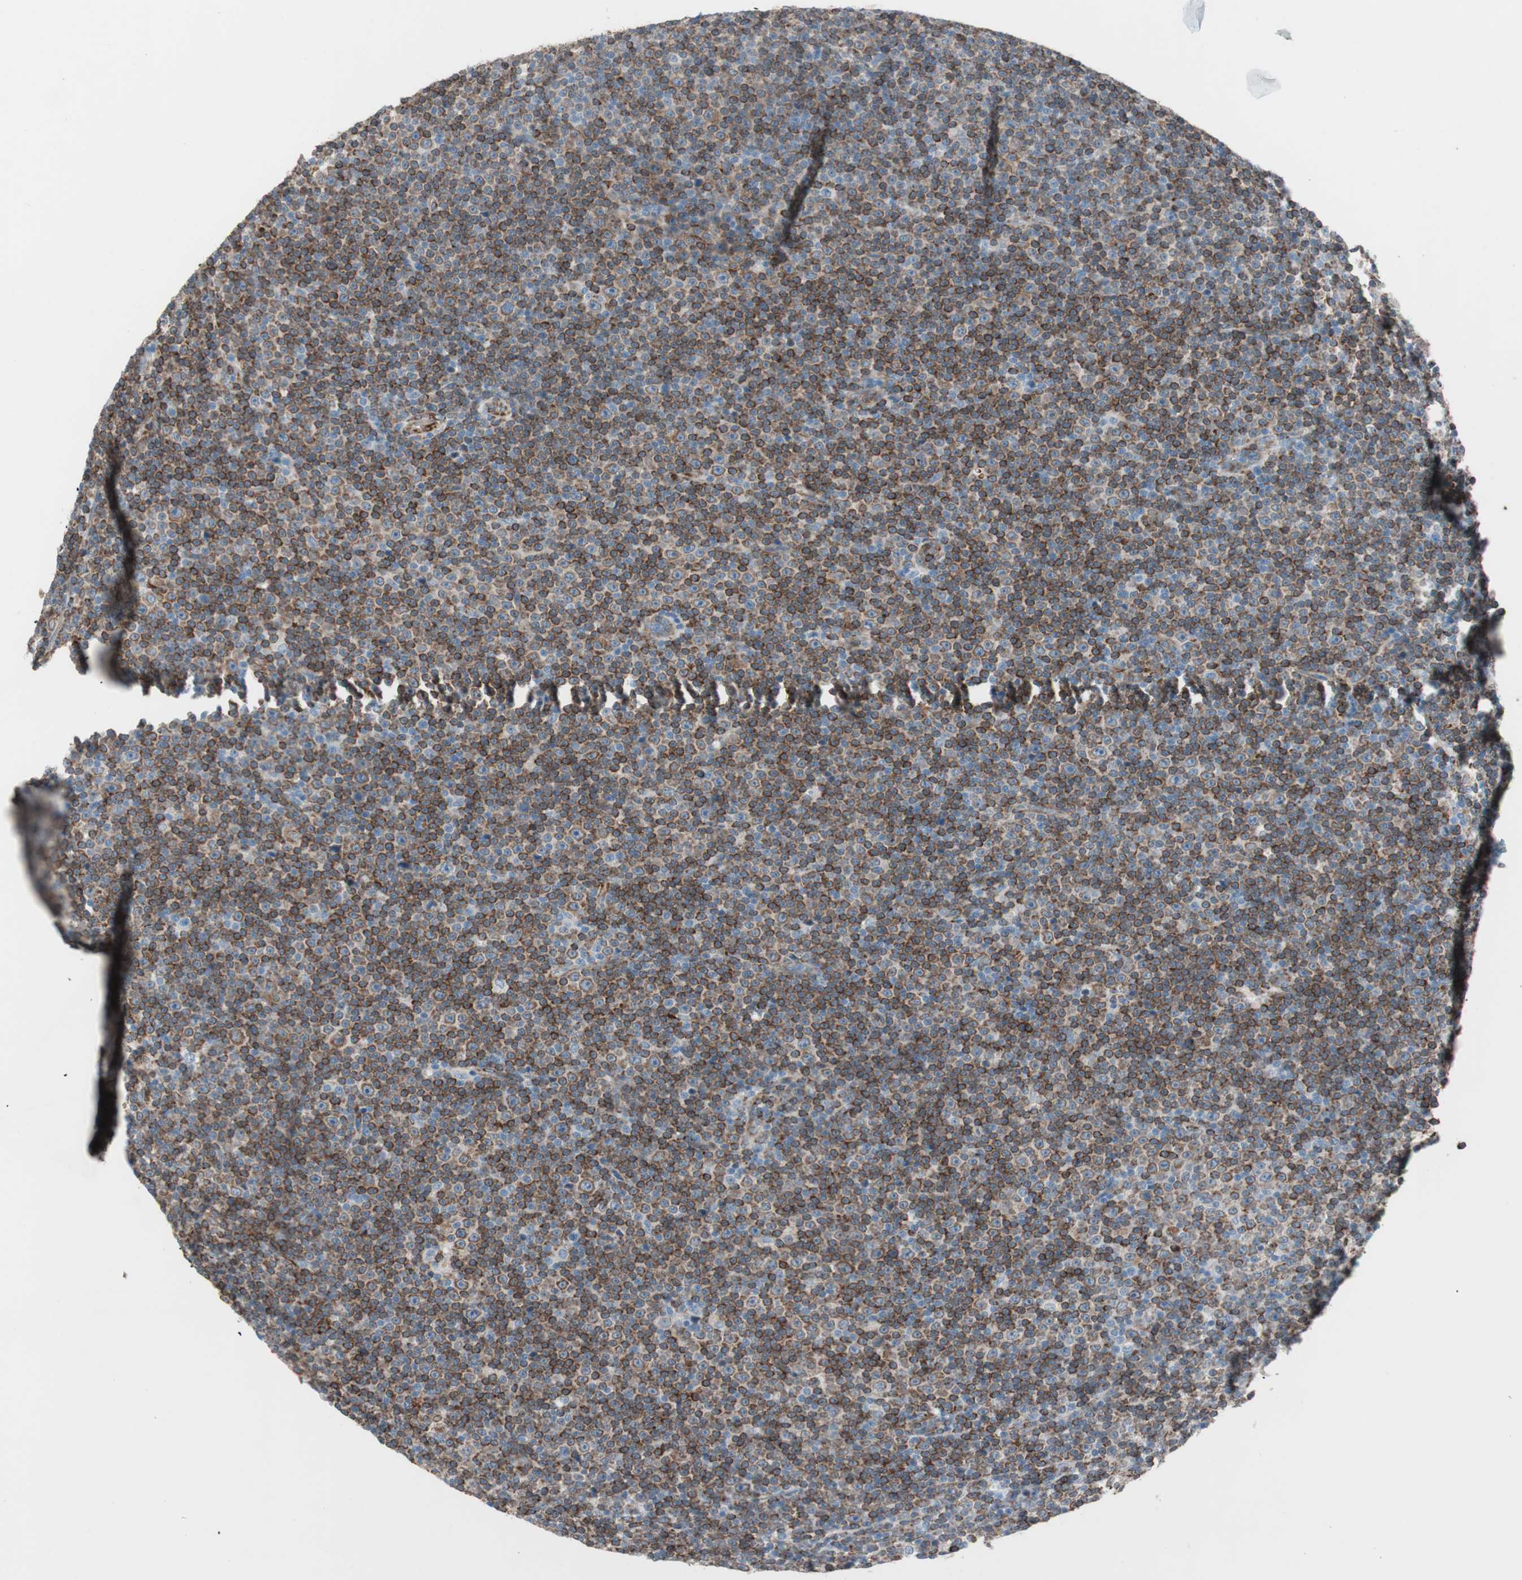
{"staining": {"intensity": "strong", "quantity": ">75%", "location": "cytoplasmic/membranous"}, "tissue": "lymphoma", "cell_type": "Tumor cells", "image_type": "cancer", "snomed": [{"axis": "morphology", "description": "Malignant lymphoma, non-Hodgkin's type, Low grade"}, {"axis": "topography", "description": "Lymph node"}], "caption": "This photomicrograph shows immunohistochemistry staining of human lymphoma, with high strong cytoplasmic/membranous positivity in approximately >75% of tumor cells.", "gene": "P4HTM", "patient": {"sex": "female", "age": 67}}